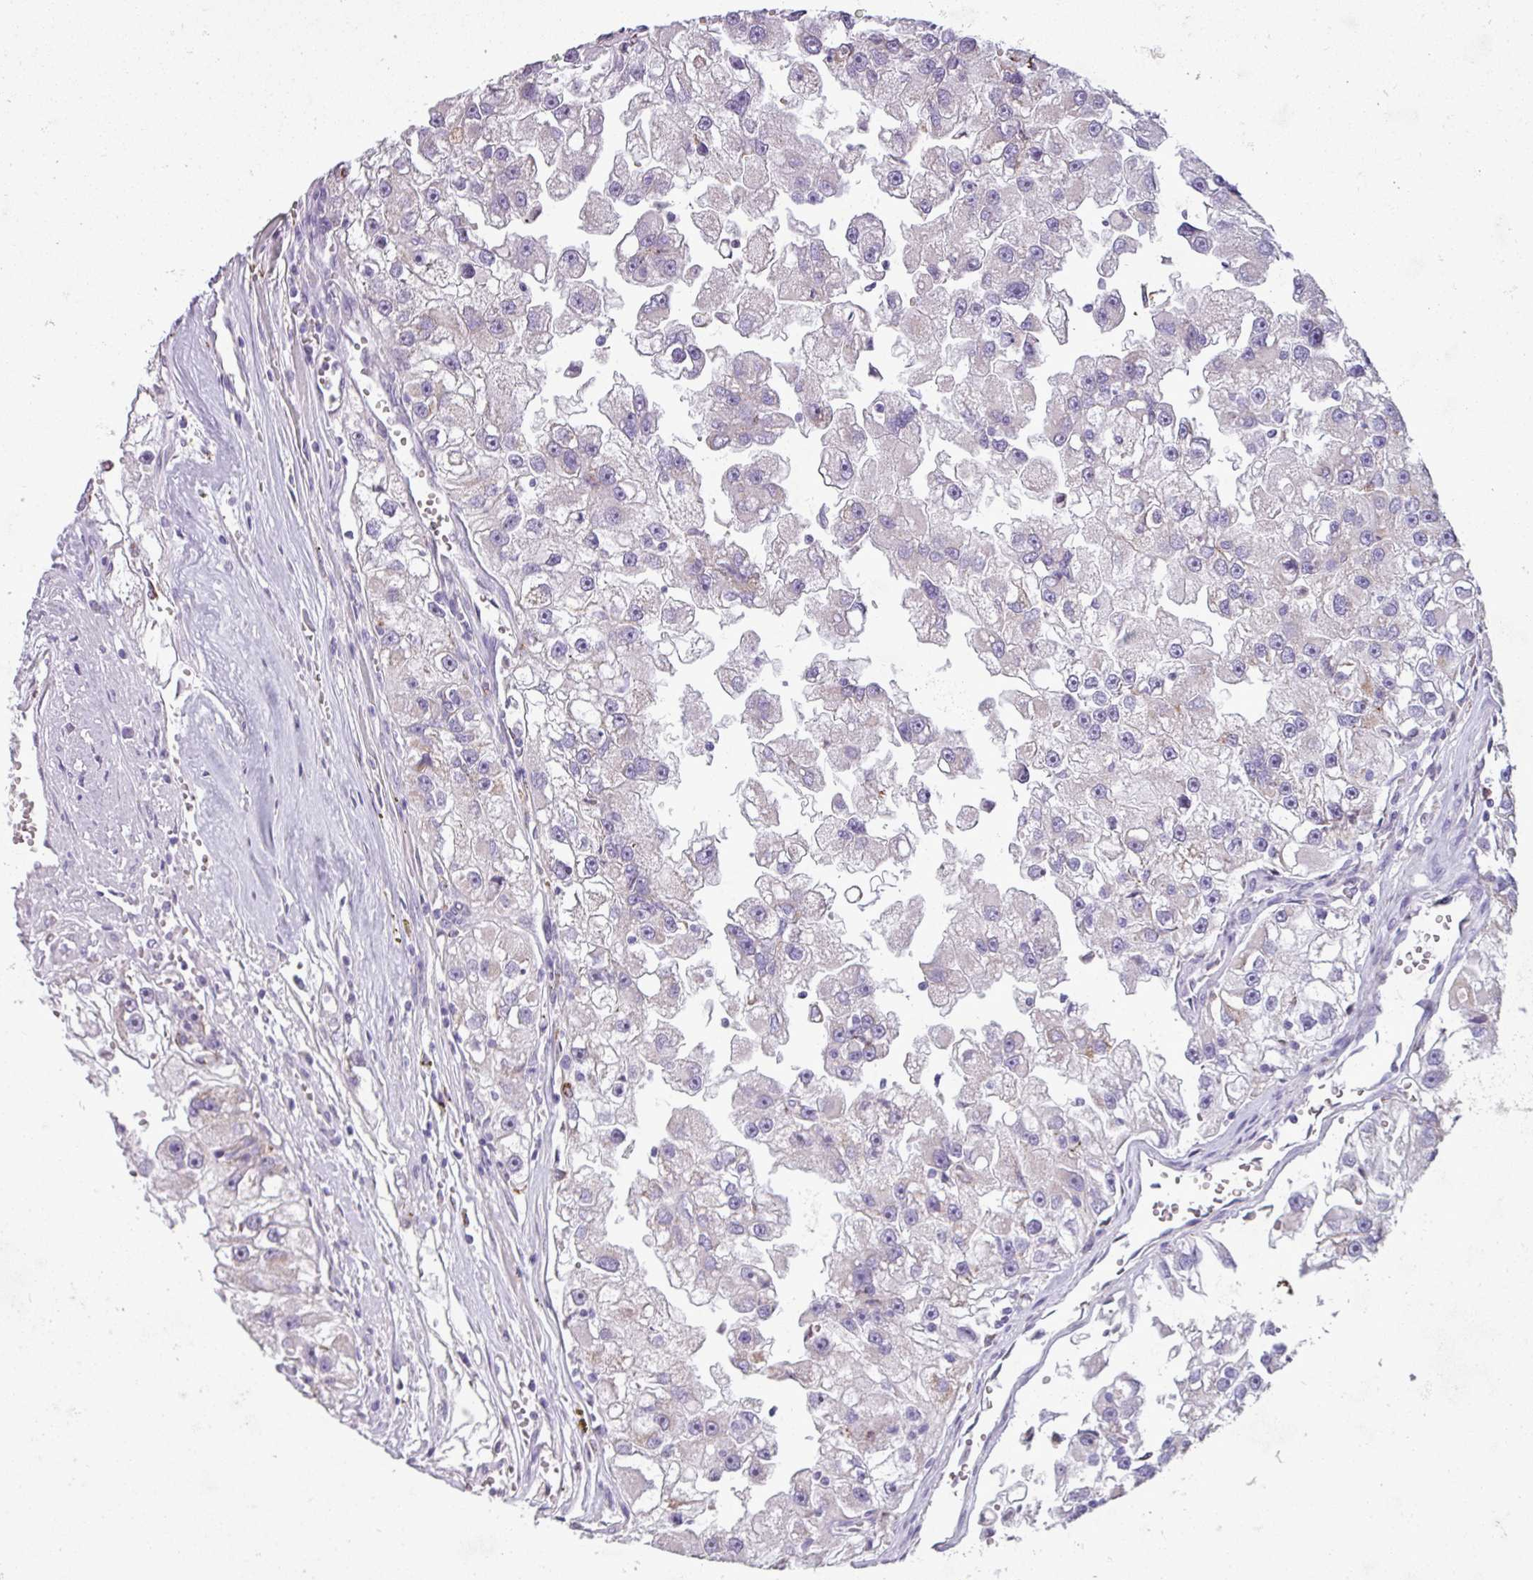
{"staining": {"intensity": "moderate", "quantity": "<25%", "location": "cytoplasmic/membranous"}, "tissue": "renal cancer", "cell_type": "Tumor cells", "image_type": "cancer", "snomed": [{"axis": "morphology", "description": "Adenocarcinoma, NOS"}, {"axis": "topography", "description": "Kidney"}], "caption": "The histopathology image demonstrates immunohistochemical staining of renal cancer. There is moderate cytoplasmic/membranous staining is present in about <25% of tumor cells.", "gene": "ZNF667", "patient": {"sex": "male", "age": 63}}